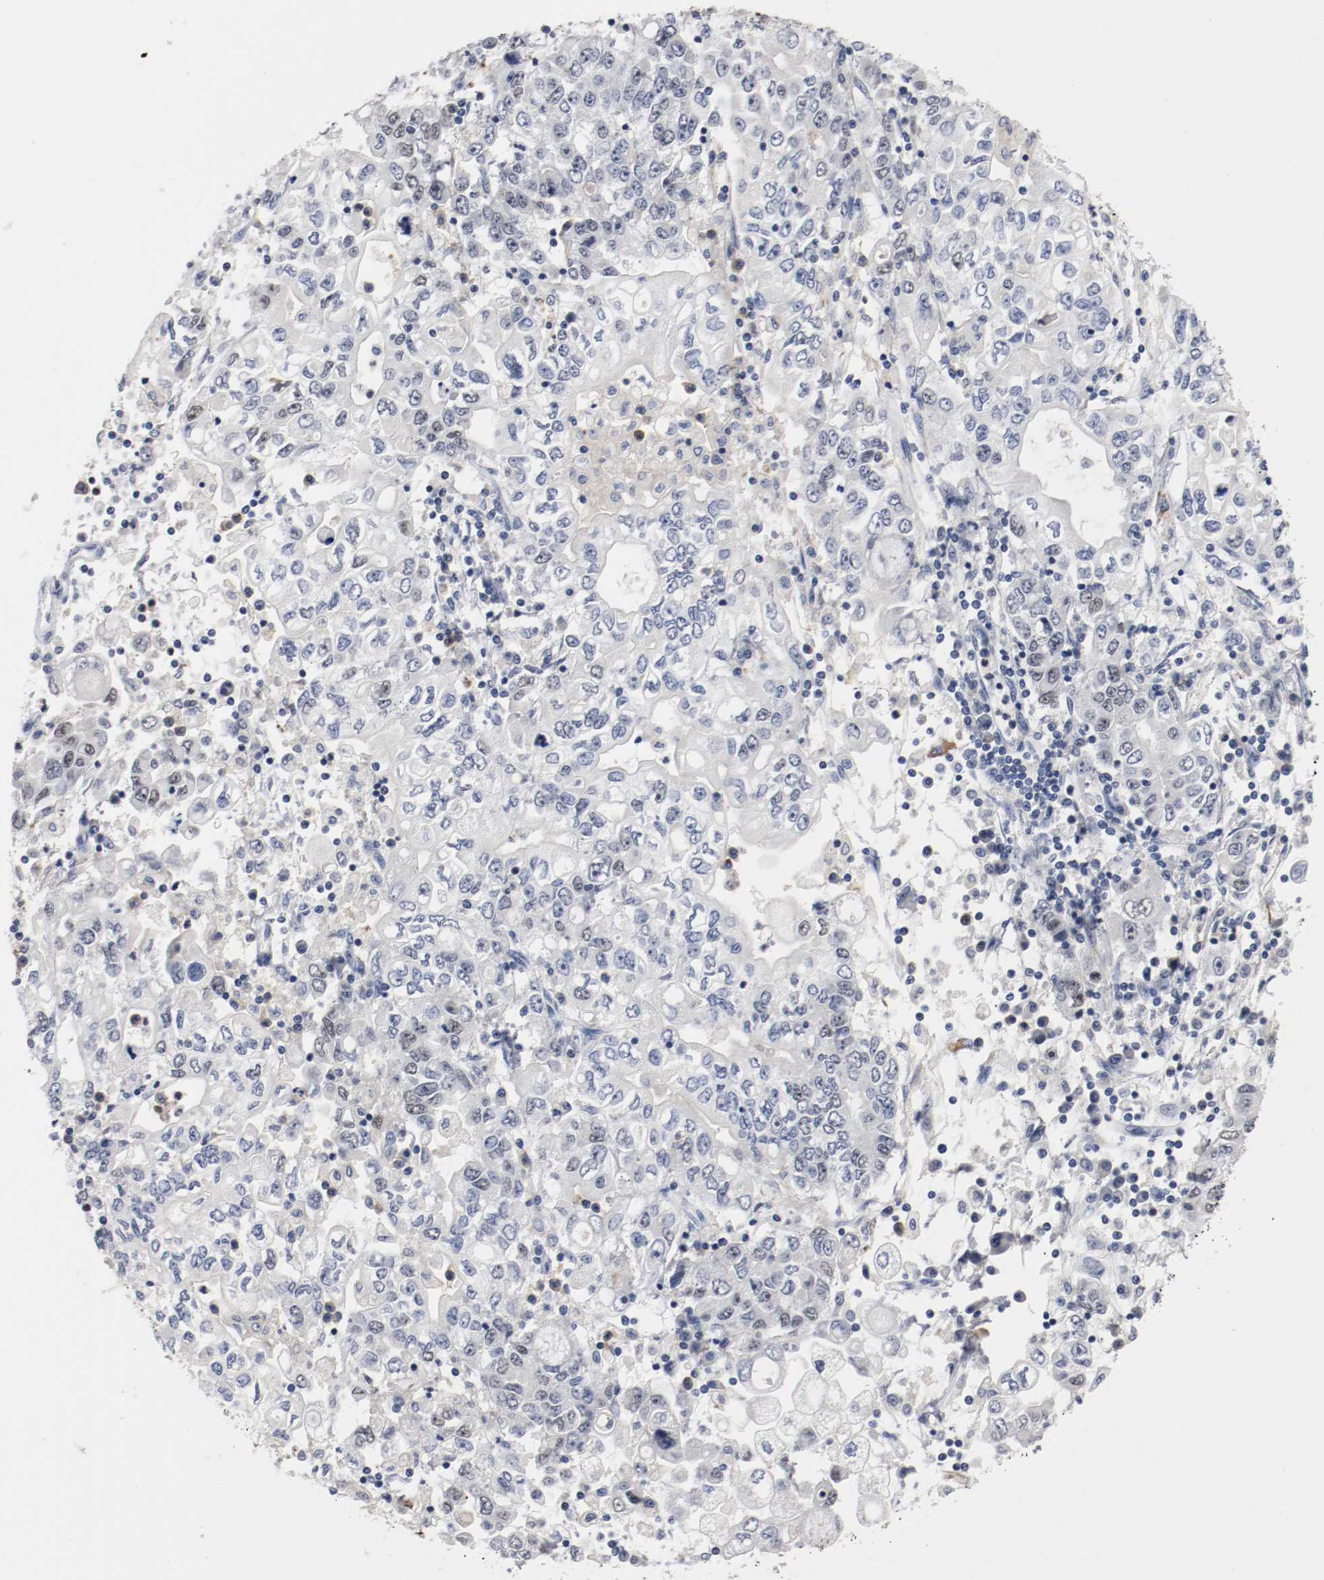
{"staining": {"intensity": "weak", "quantity": "<25%", "location": "nuclear"}, "tissue": "stomach cancer", "cell_type": "Tumor cells", "image_type": "cancer", "snomed": [{"axis": "morphology", "description": "Adenocarcinoma, NOS"}, {"axis": "topography", "description": "Stomach, lower"}], "caption": "The image shows no significant staining in tumor cells of stomach adenocarcinoma.", "gene": "MCM6", "patient": {"sex": "female", "age": 72}}